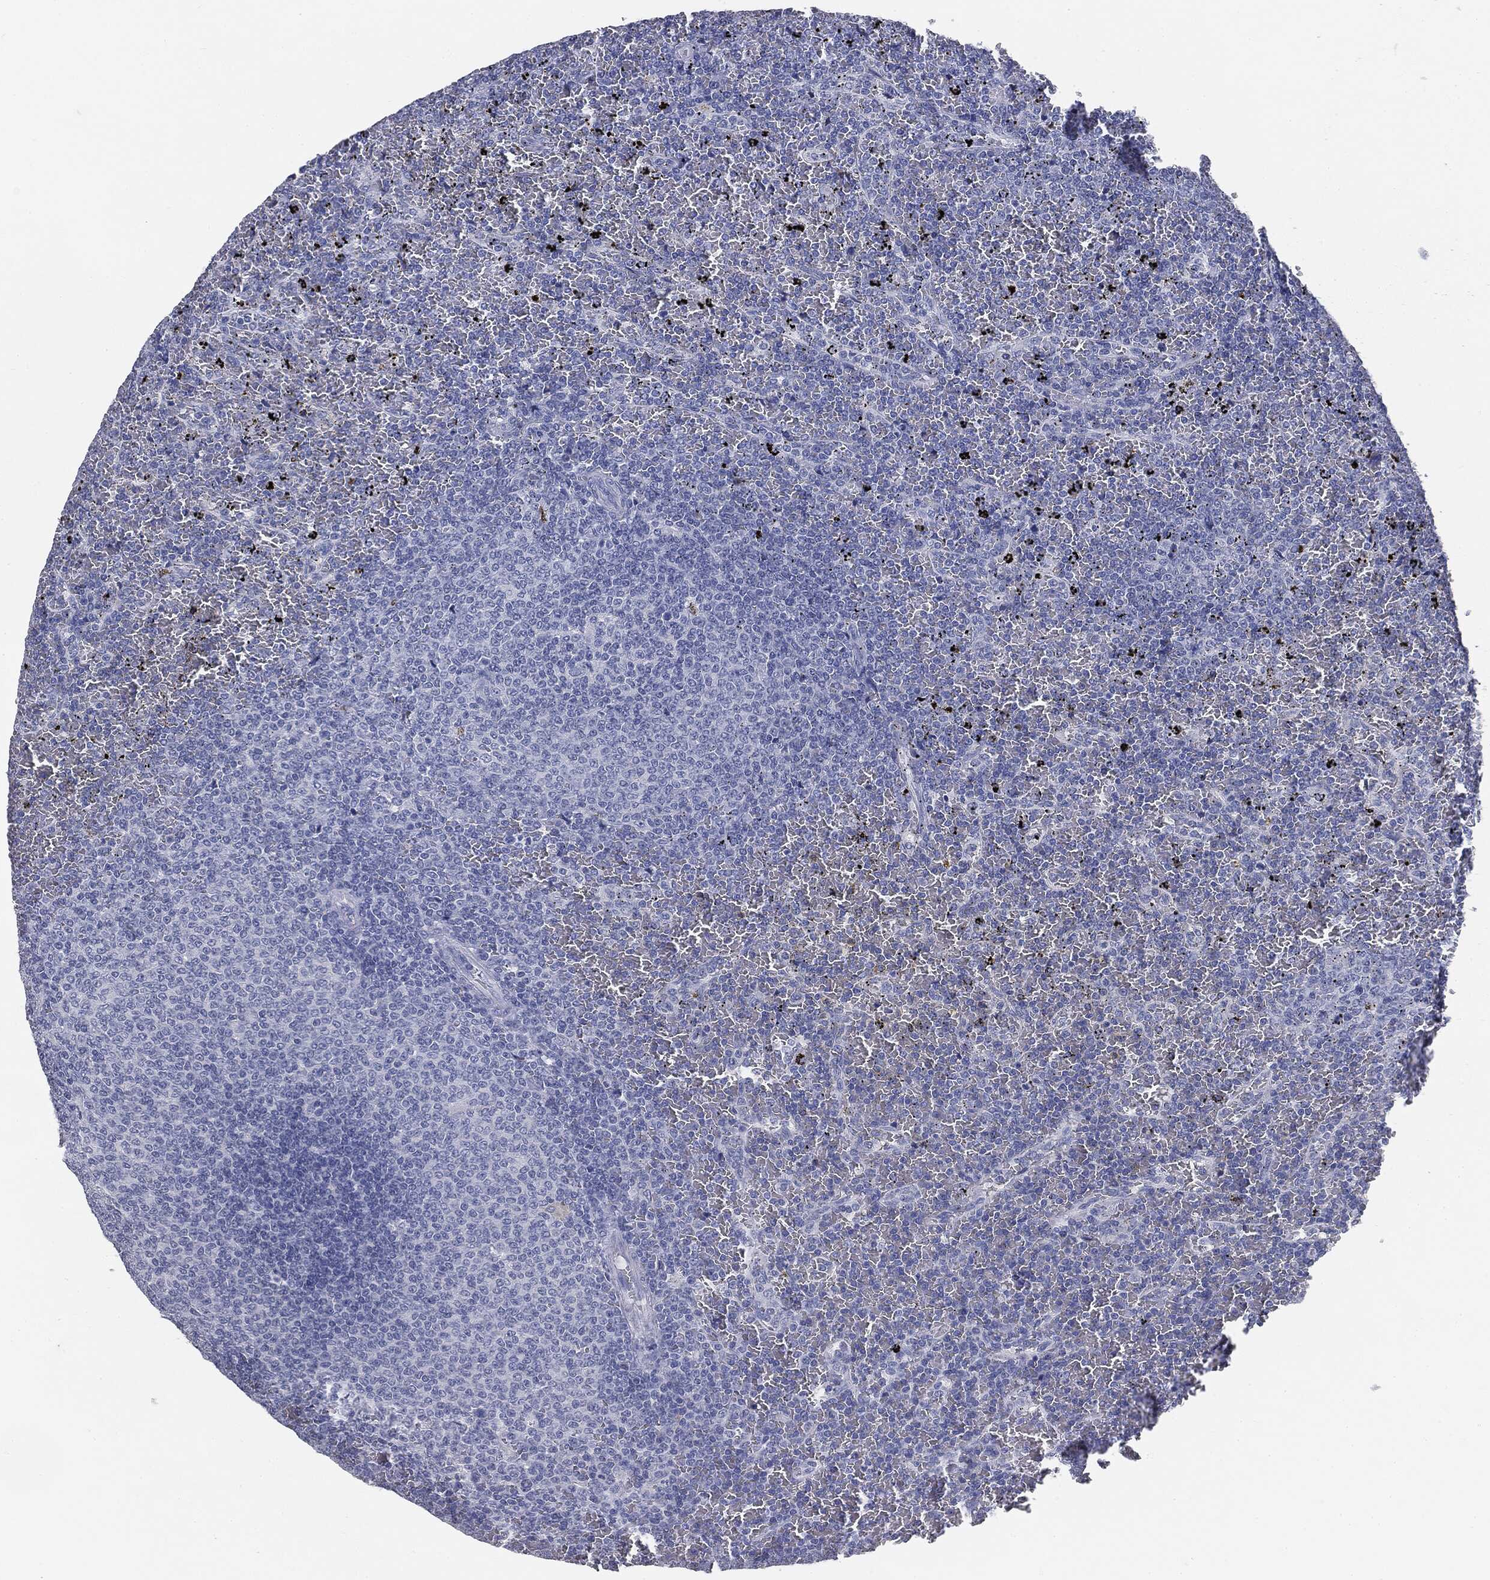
{"staining": {"intensity": "negative", "quantity": "none", "location": "none"}, "tissue": "lymphoma", "cell_type": "Tumor cells", "image_type": "cancer", "snomed": [{"axis": "morphology", "description": "Malignant lymphoma, non-Hodgkin's type, Low grade"}, {"axis": "topography", "description": "Spleen"}], "caption": "High power microscopy micrograph of an immunohistochemistry photomicrograph of lymphoma, revealing no significant staining in tumor cells.", "gene": "MUC1", "patient": {"sex": "female", "age": 77}}